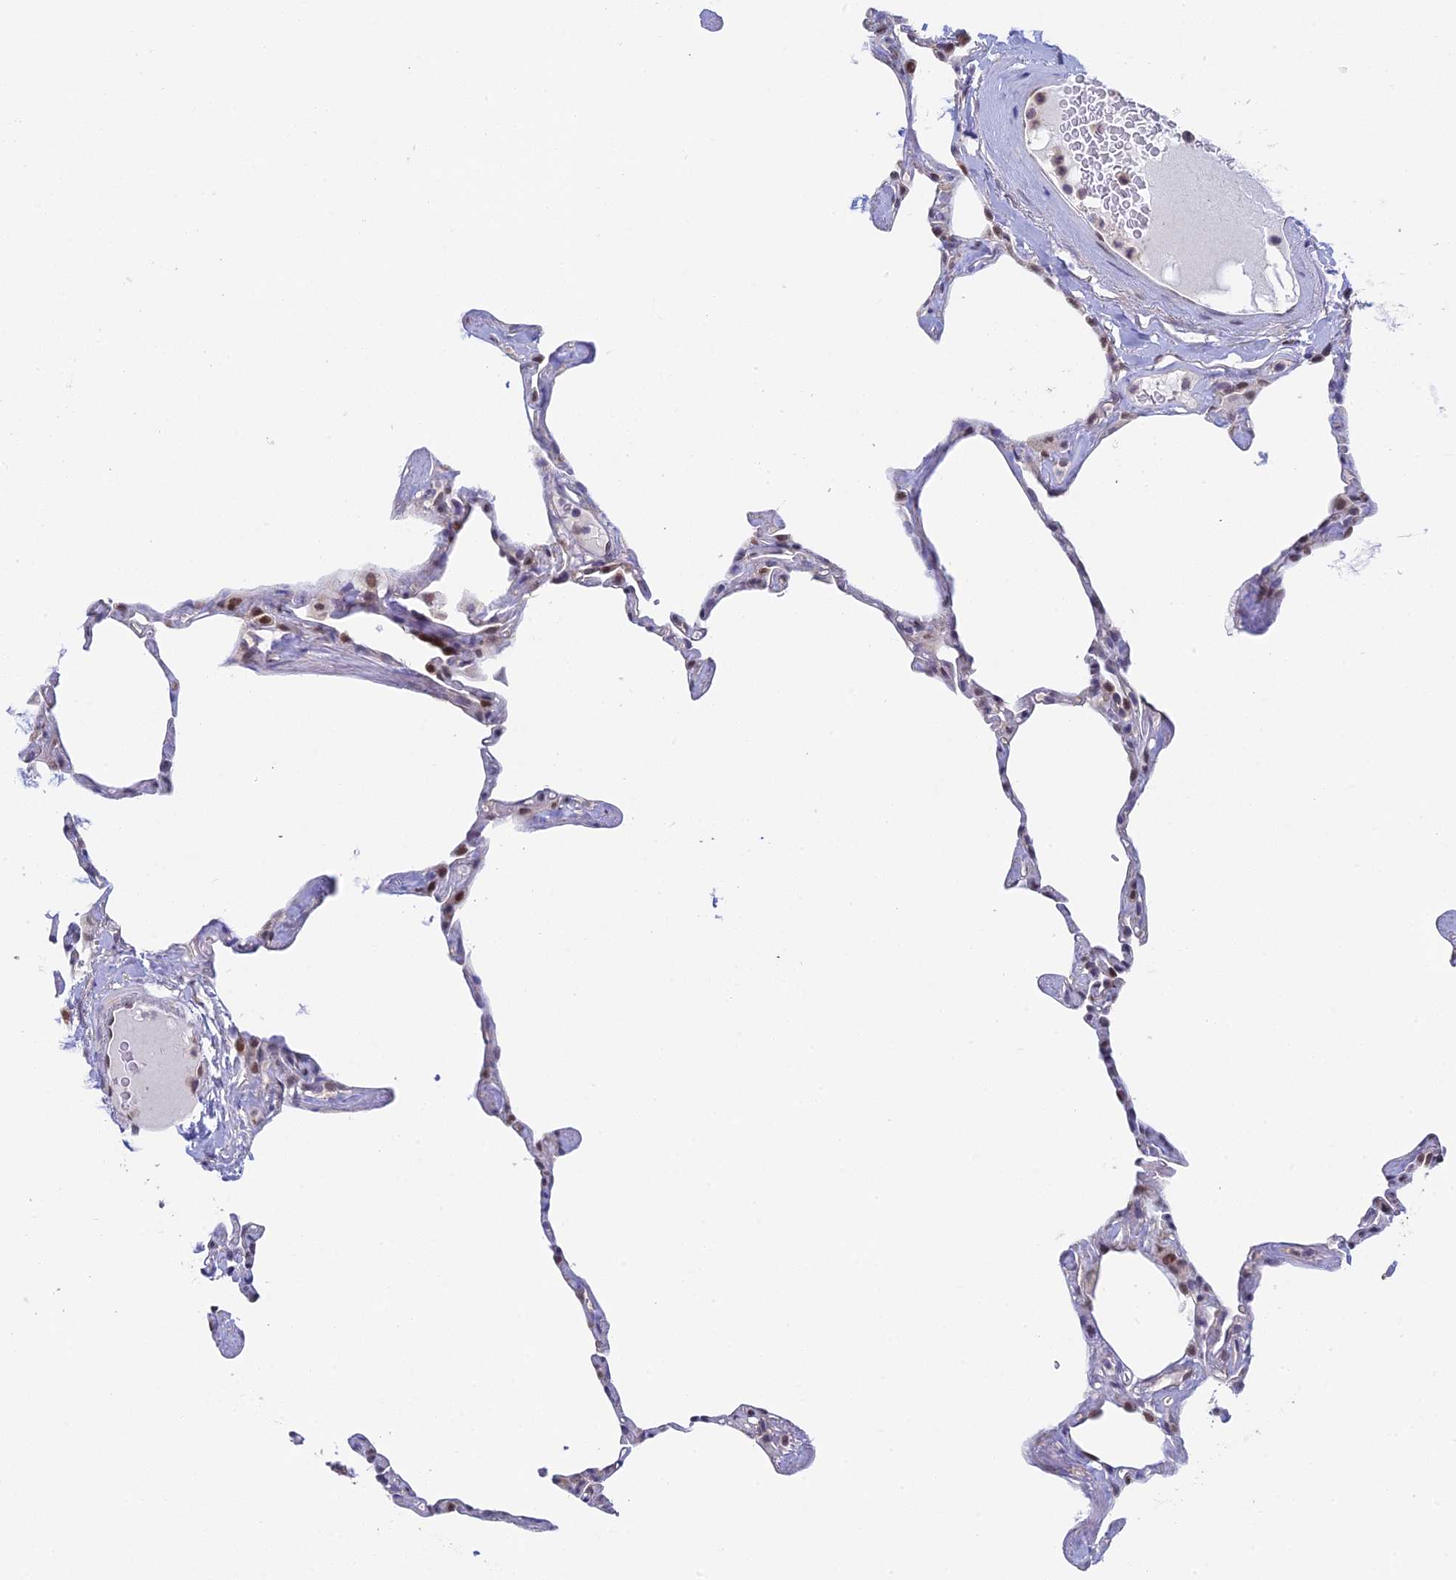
{"staining": {"intensity": "moderate", "quantity": "<25%", "location": "nuclear"}, "tissue": "lung", "cell_type": "Alveolar cells", "image_type": "normal", "snomed": [{"axis": "morphology", "description": "Normal tissue, NOS"}, {"axis": "topography", "description": "Lung"}], "caption": "Human lung stained for a protein (brown) reveals moderate nuclear positive positivity in about <25% of alveolar cells.", "gene": "MRPL17", "patient": {"sex": "male", "age": 65}}